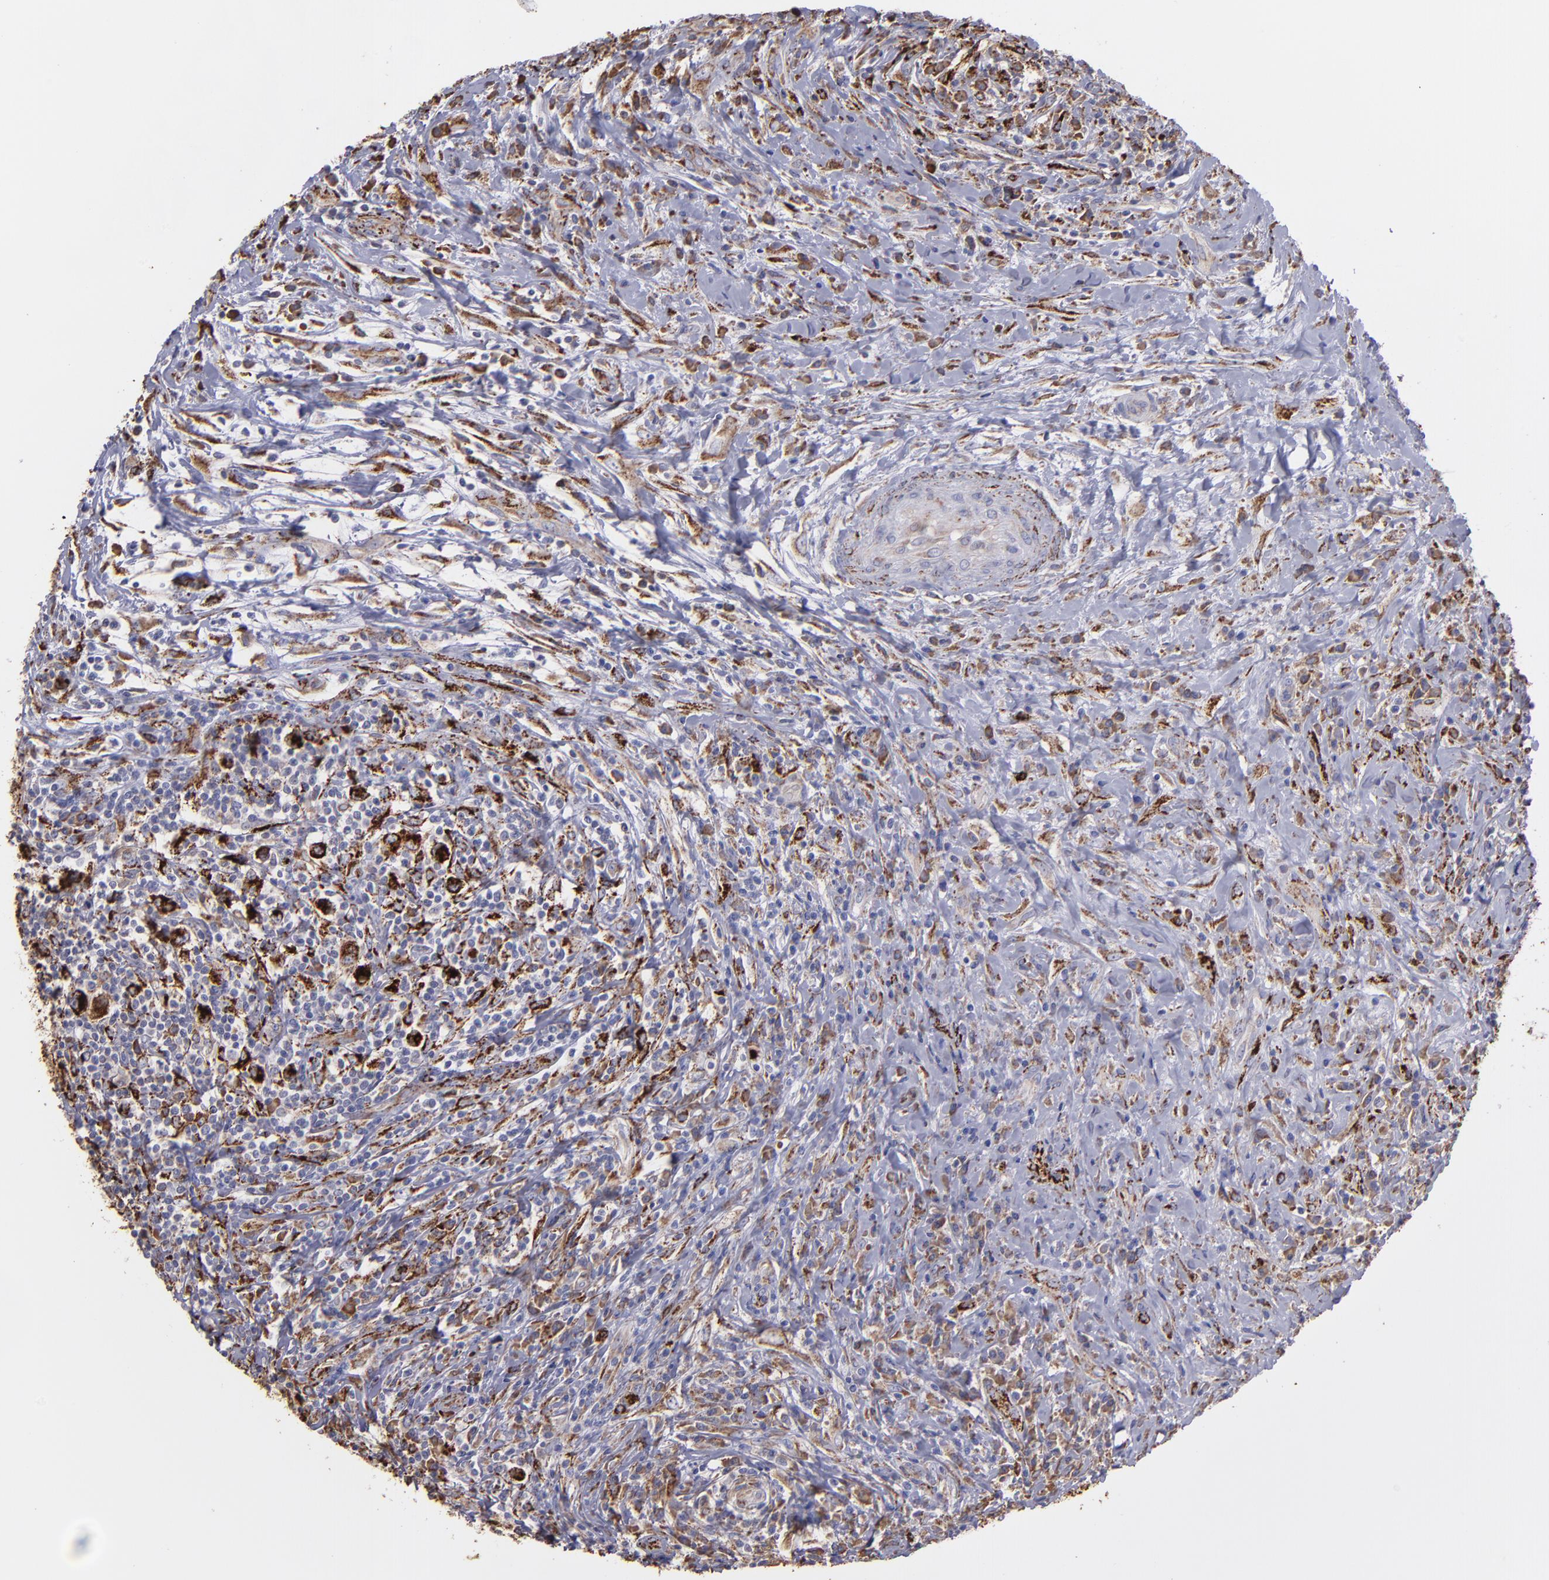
{"staining": {"intensity": "moderate", "quantity": "25%-75%", "location": "cytoplasmic/membranous"}, "tissue": "lymphoma", "cell_type": "Tumor cells", "image_type": "cancer", "snomed": [{"axis": "morphology", "description": "Hodgkin's disease, NOS"}, {"axis": "topography", "description": "Lymph node"}], "caption": "A histopathology image of human Hodgkin's disease stained for a protein shows moderate cytoplasmic/membranous brown staining in tumor cells. Nuclei are stained in blue.", "gene": "MAOB", "patient": {"sex": "female", "age": 25}}